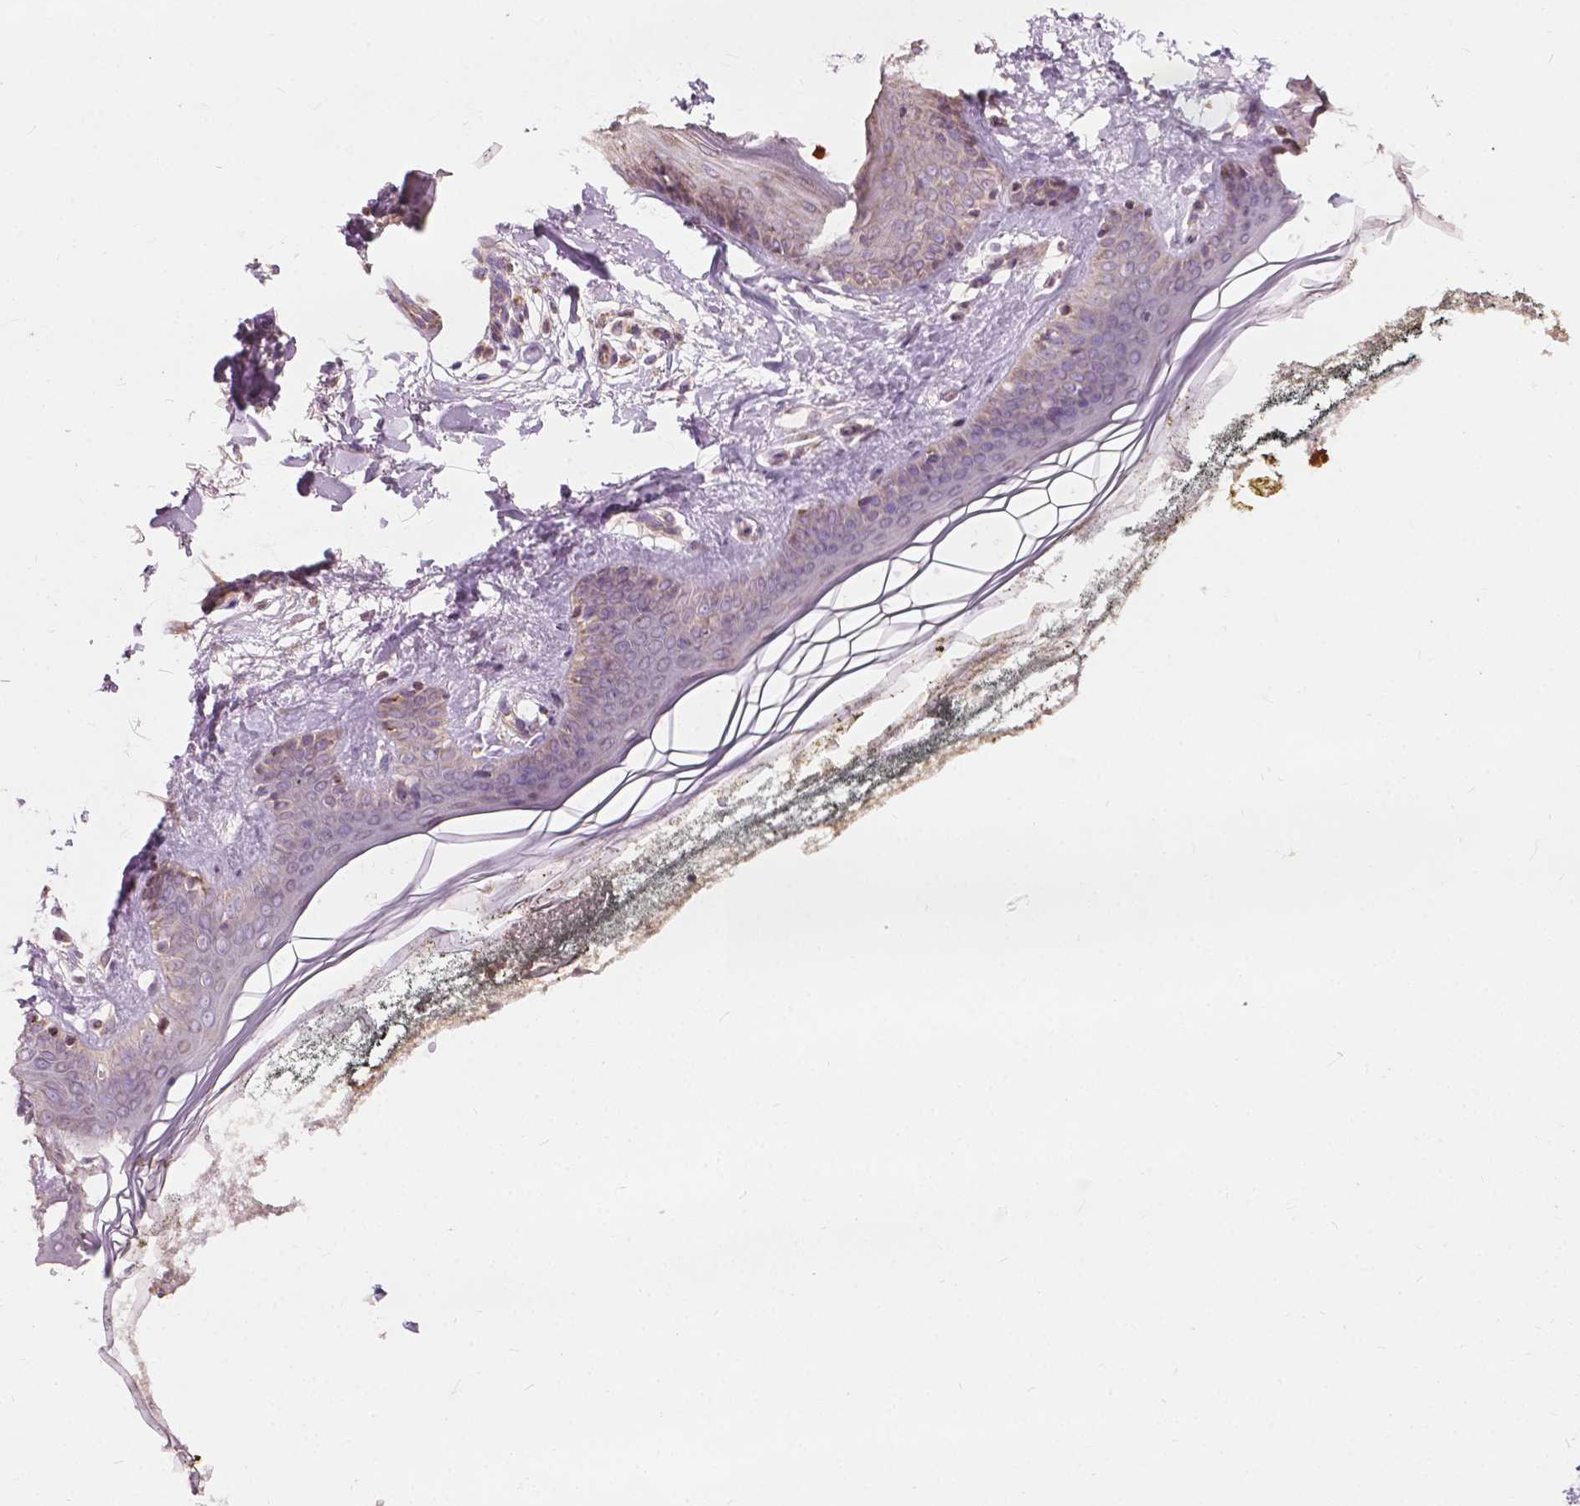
{"staining": {"intensity": "negative", "quantity": "none", "location": "none"}, "tissue": "skin", "cell_type": "Fibroblasts", "image_type": "normal", "snomed": [{"axis": "morphology", "description": "Normal tissue, NOS"}, {"axis": "topography", "description": "Skin"}], "caption": "IHC histopathology image of unremarkable skin: skin stained with DAB displays no significant protein staining in fibroblasts.", "gene": "NDUFA10", "patient": {"sex": "female", "age": 34}}